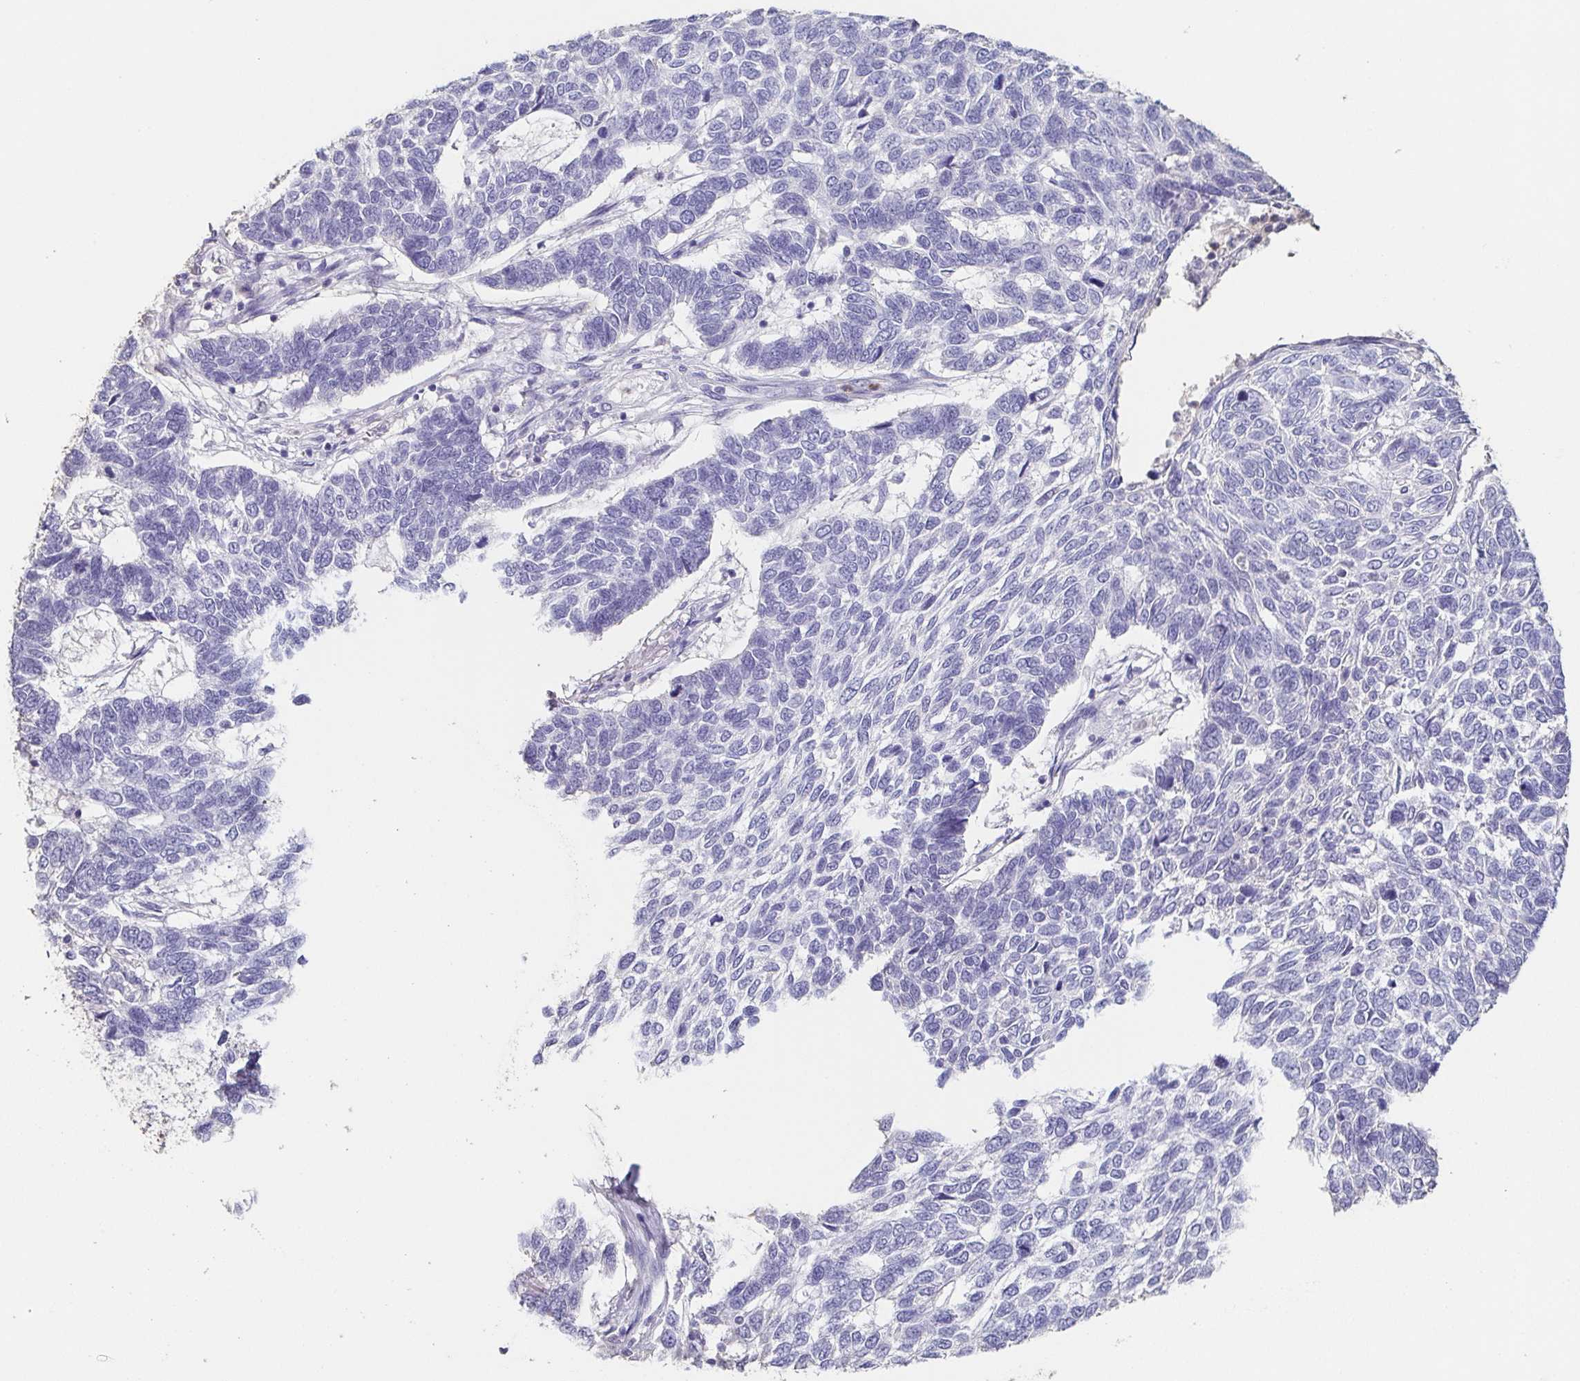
{"staining": {"intensity": "negative", "quantity": "none", "location": "none"}, "tissue": "skin cancer", "cell_type": "Tumor cells", "image_type": "cancer", "snomed": [{"axis": "morphology", "description": "Basal cell carcinoma"}, {"axis": "topography", "description": "Skin"}], "caption": "Human basal cell carcinoma (skin) stained for a protein using IHC displays no staining in tumor cells.", "gene": "BPIFA2", "patient": {"sex": "female", "age": 65}}